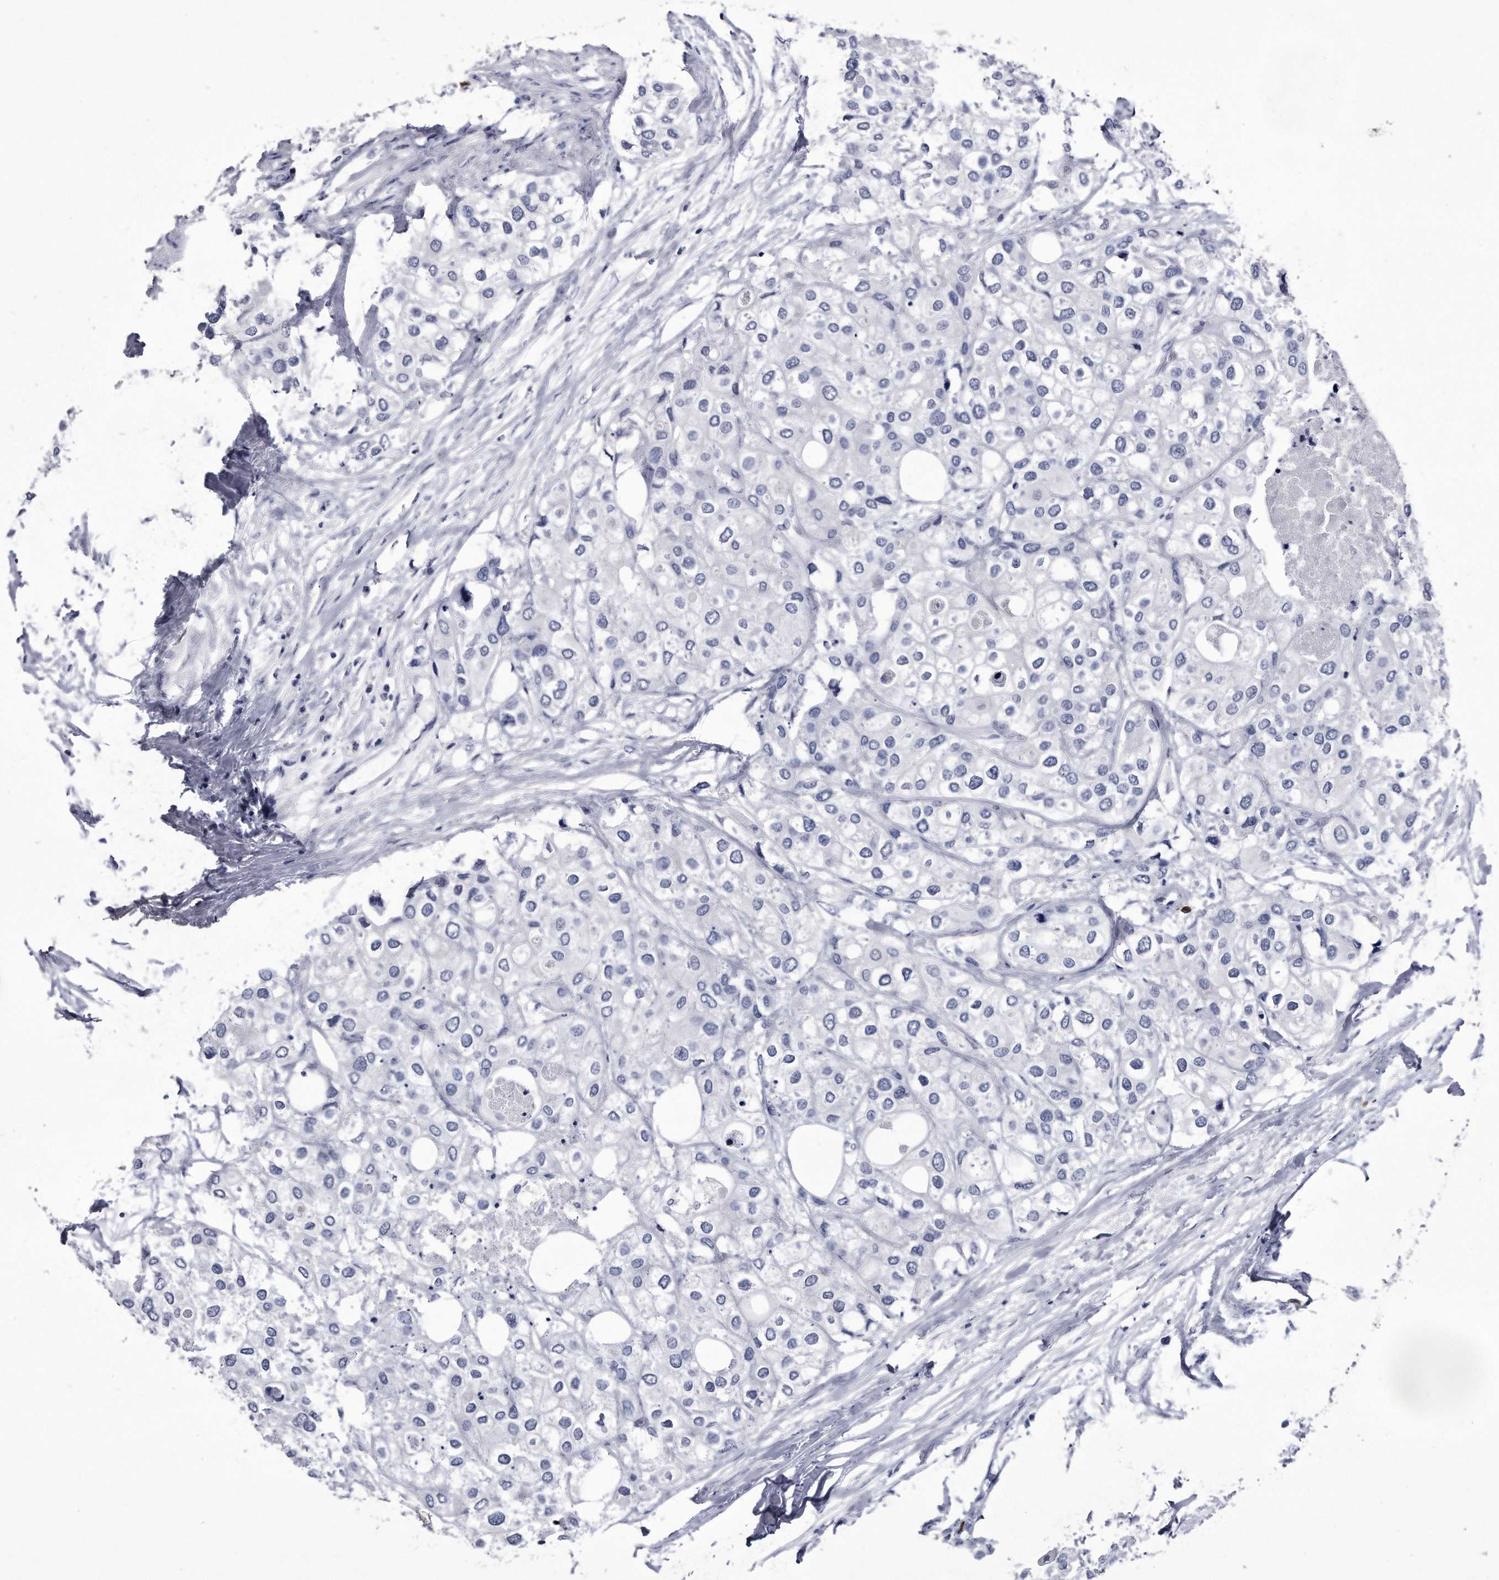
{"staining": {"intensity": "negative", "quantity": "none", "location": "none"}, "tissue": "urothelial cancer", "cell_type": "Tumor cells", "image_type": "cancer", "snomed": [{"axis": "morphology", "description": "Urothelial carcinoma, High grade"}, {"axis": "topography", "description": "Urinary bladder"}], "caption": "Immunohistochemistry (IHC) photomicrograph of neoplastic tissue: high-grade urothelial carcinoma stained with DAB demonstrates no significant protein positivity in tumor cells.", "gene": "KCTD8", "patient": {"sex": "male", "age": 64}}